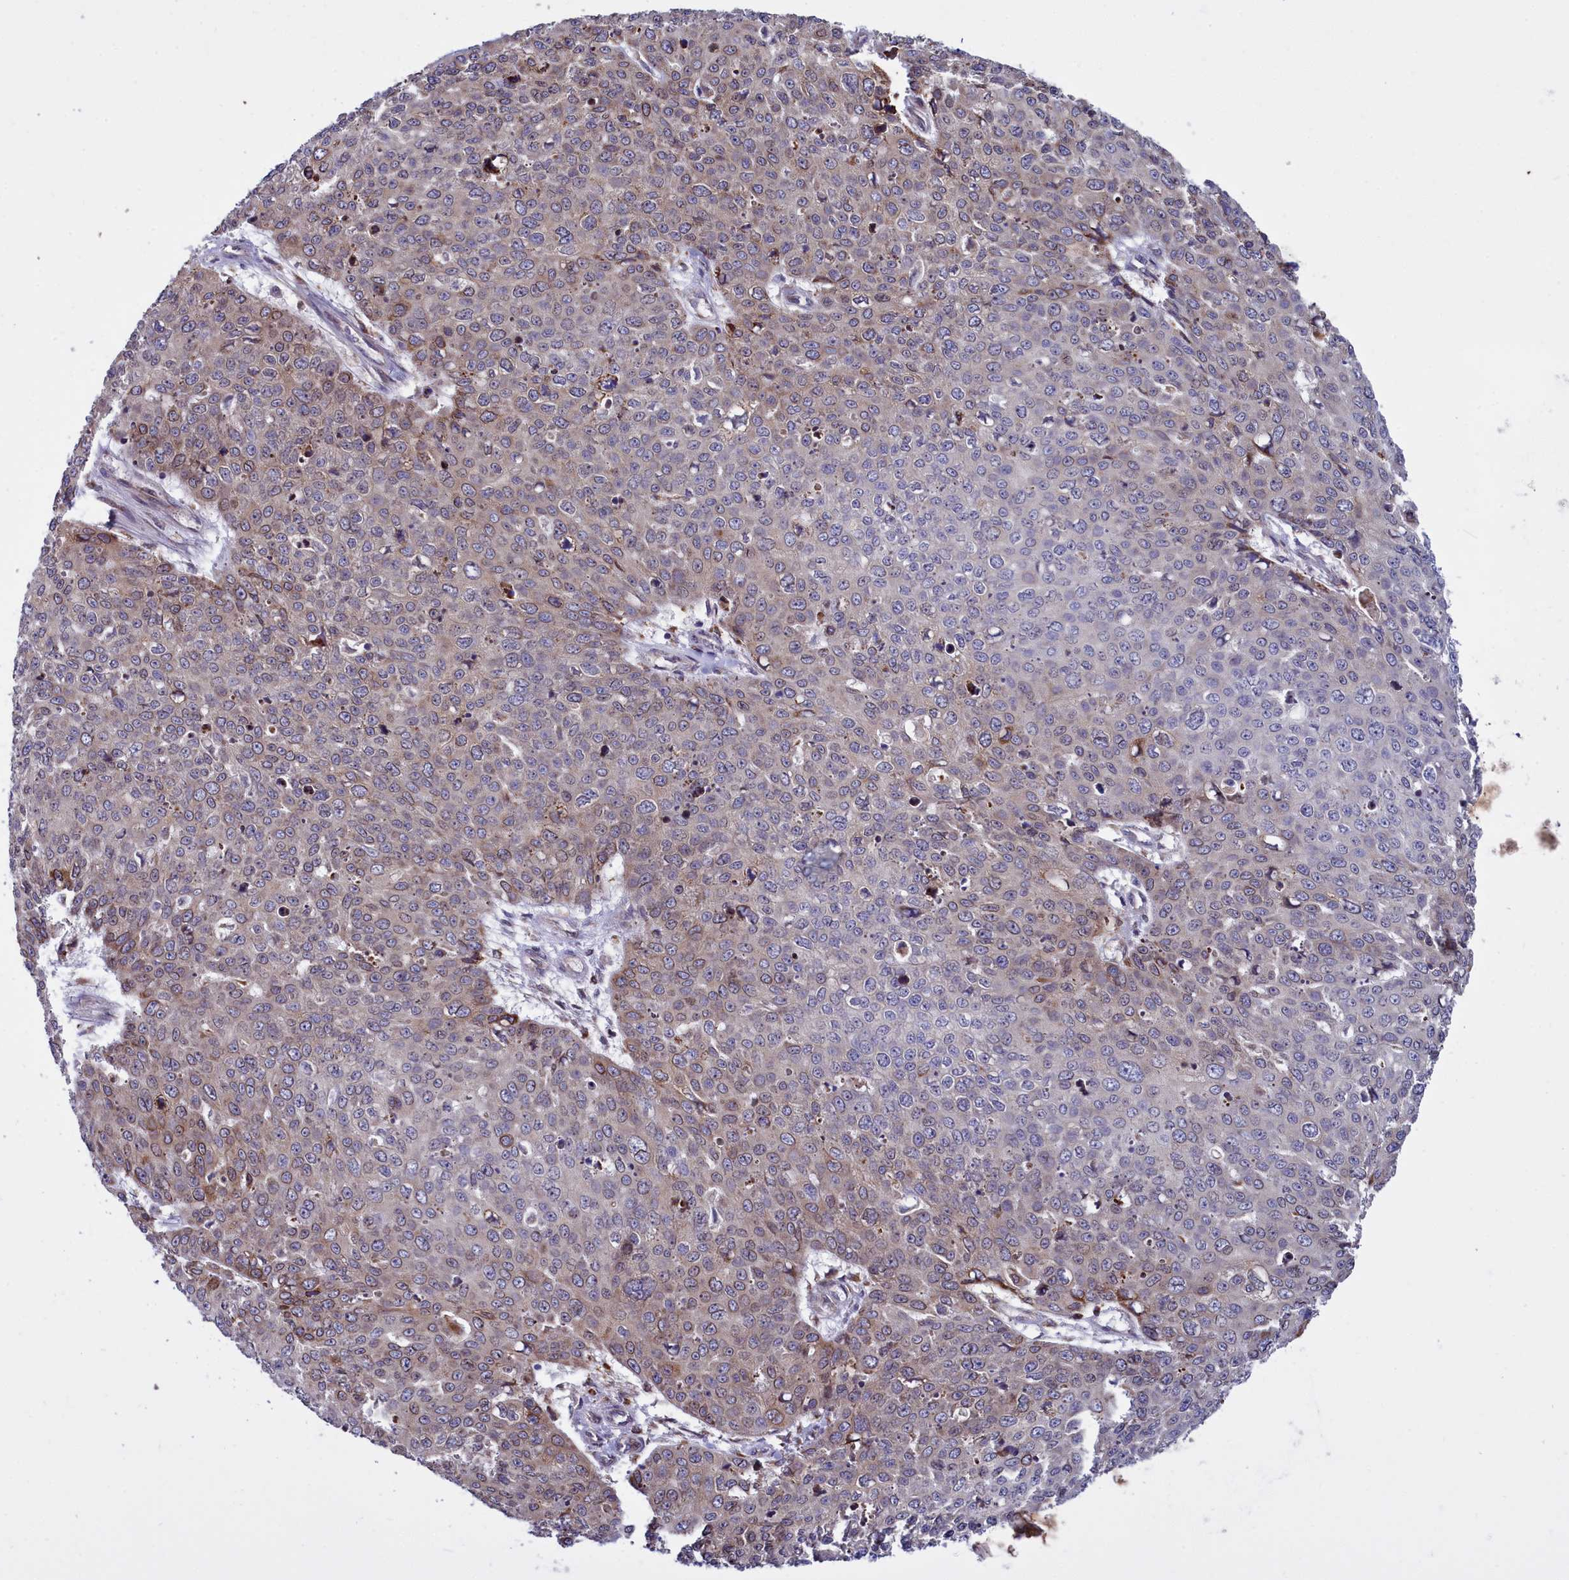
{"staining": {"intensity": "weak", "quantity": "<25%", "location": "cytoplasmic/membranous"}, "tissue": "skin cancer", "cell_type": "Tumor cells", "image_type": "cancer", "snomed": [{"axis": "morphology", "description": "Squamous cell carcinoma, NOS"}, {"axis": "topography", "description": "Skin"}], "caption": "There is no significant expression in tumor cells of skin squamous cell carcinoma.", "gene": "RAPGEF4", "patient": {"sex": "male", "age": 71}}